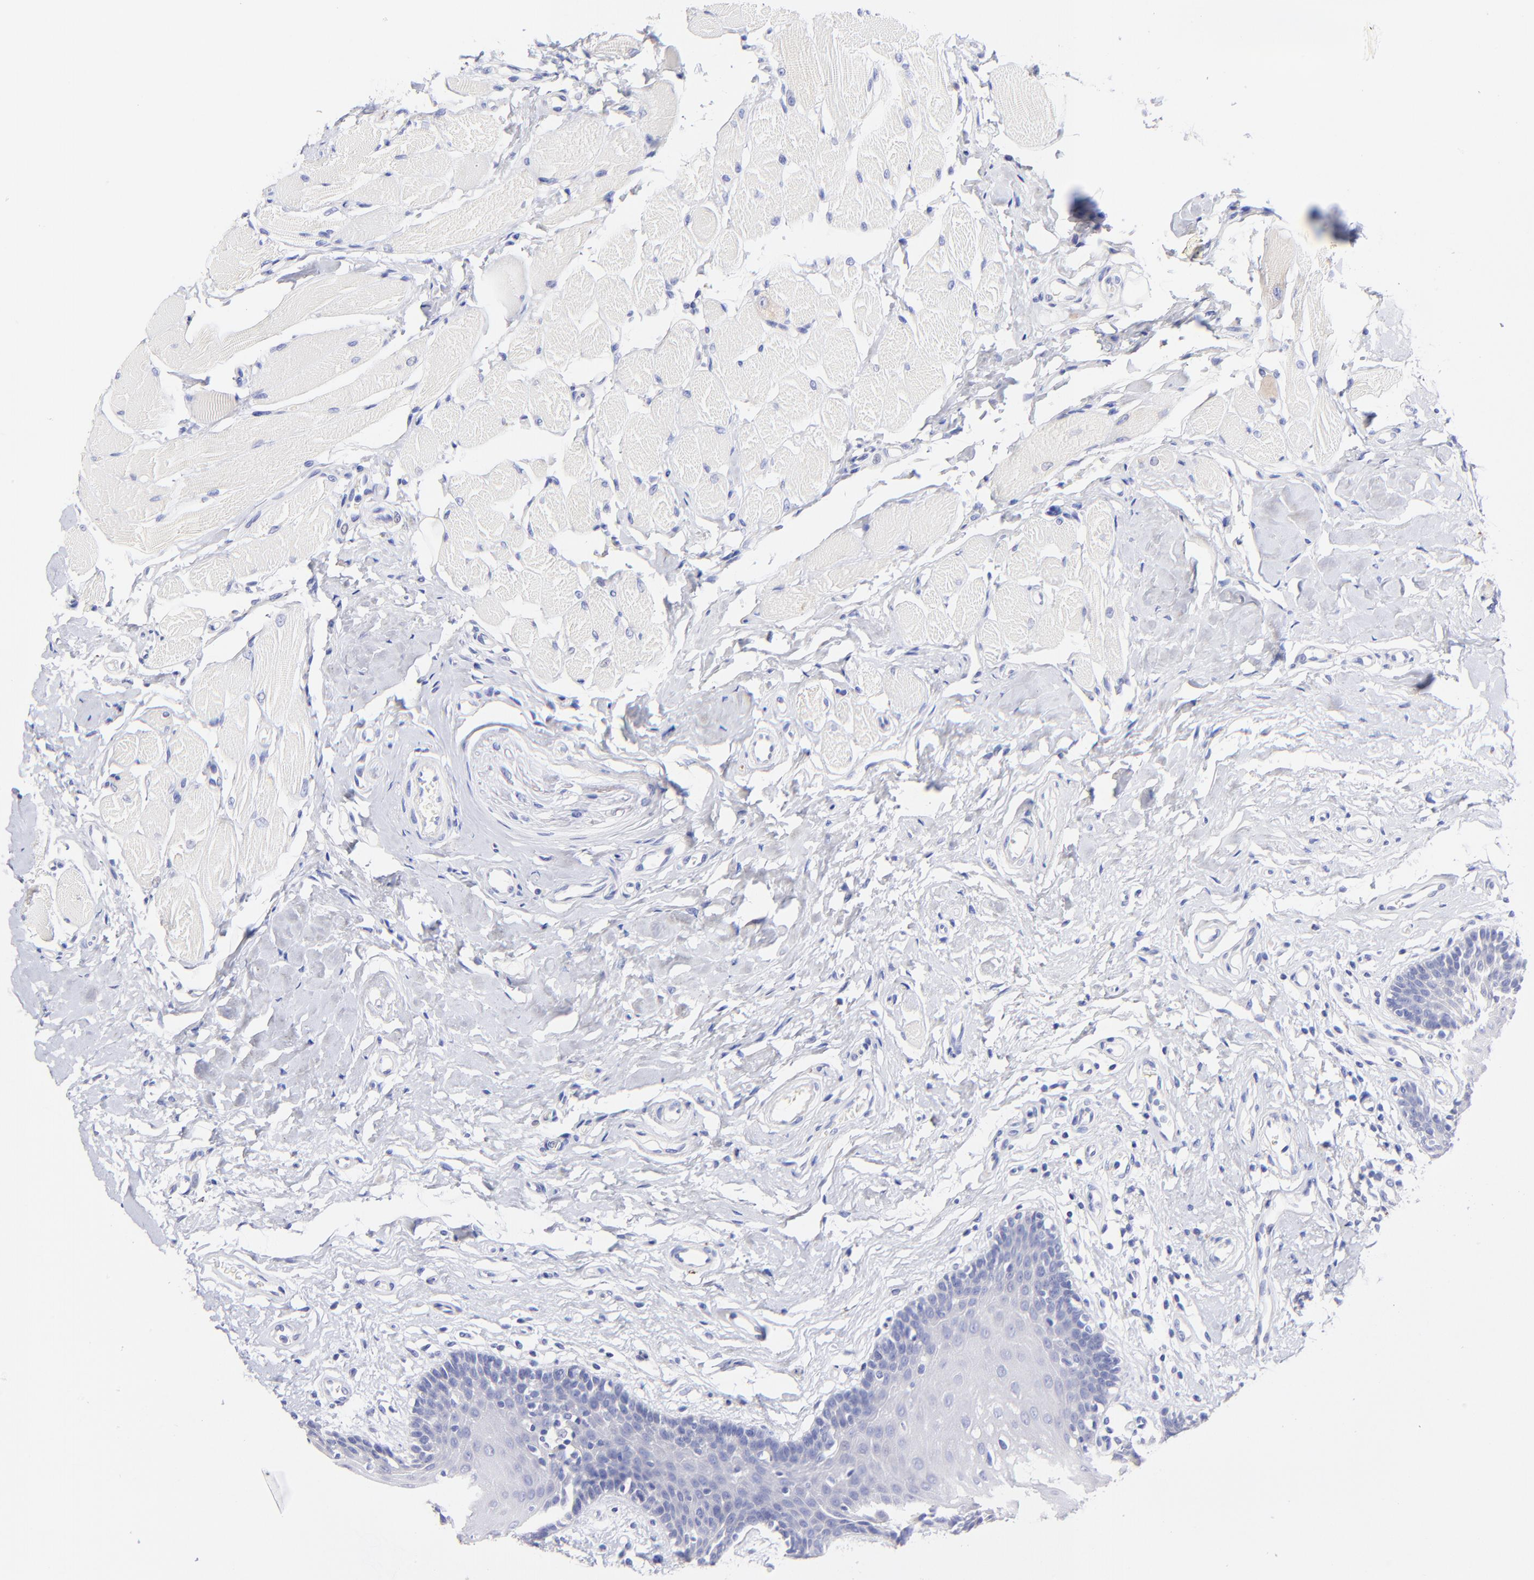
{"staining": {"intensity": "negative", "quantity": "none", "location": "none"}, "tissue": "oral mucosa", "cell_type": "Squamous epithelial cells", "image_type": "normal", "snomed": [{"axis": "morphology", "description": "Normal tissue, NOS"}, {"axis": "topography", "description": "Oral tissue"}], "caption": "A high-resolution image shows IHC staining of normal oral mucosa, which reveals no significant positivity in squamous epithelial cells.", "gene": "RAB3A", "patient": {"sex": "male", "age": 62}}